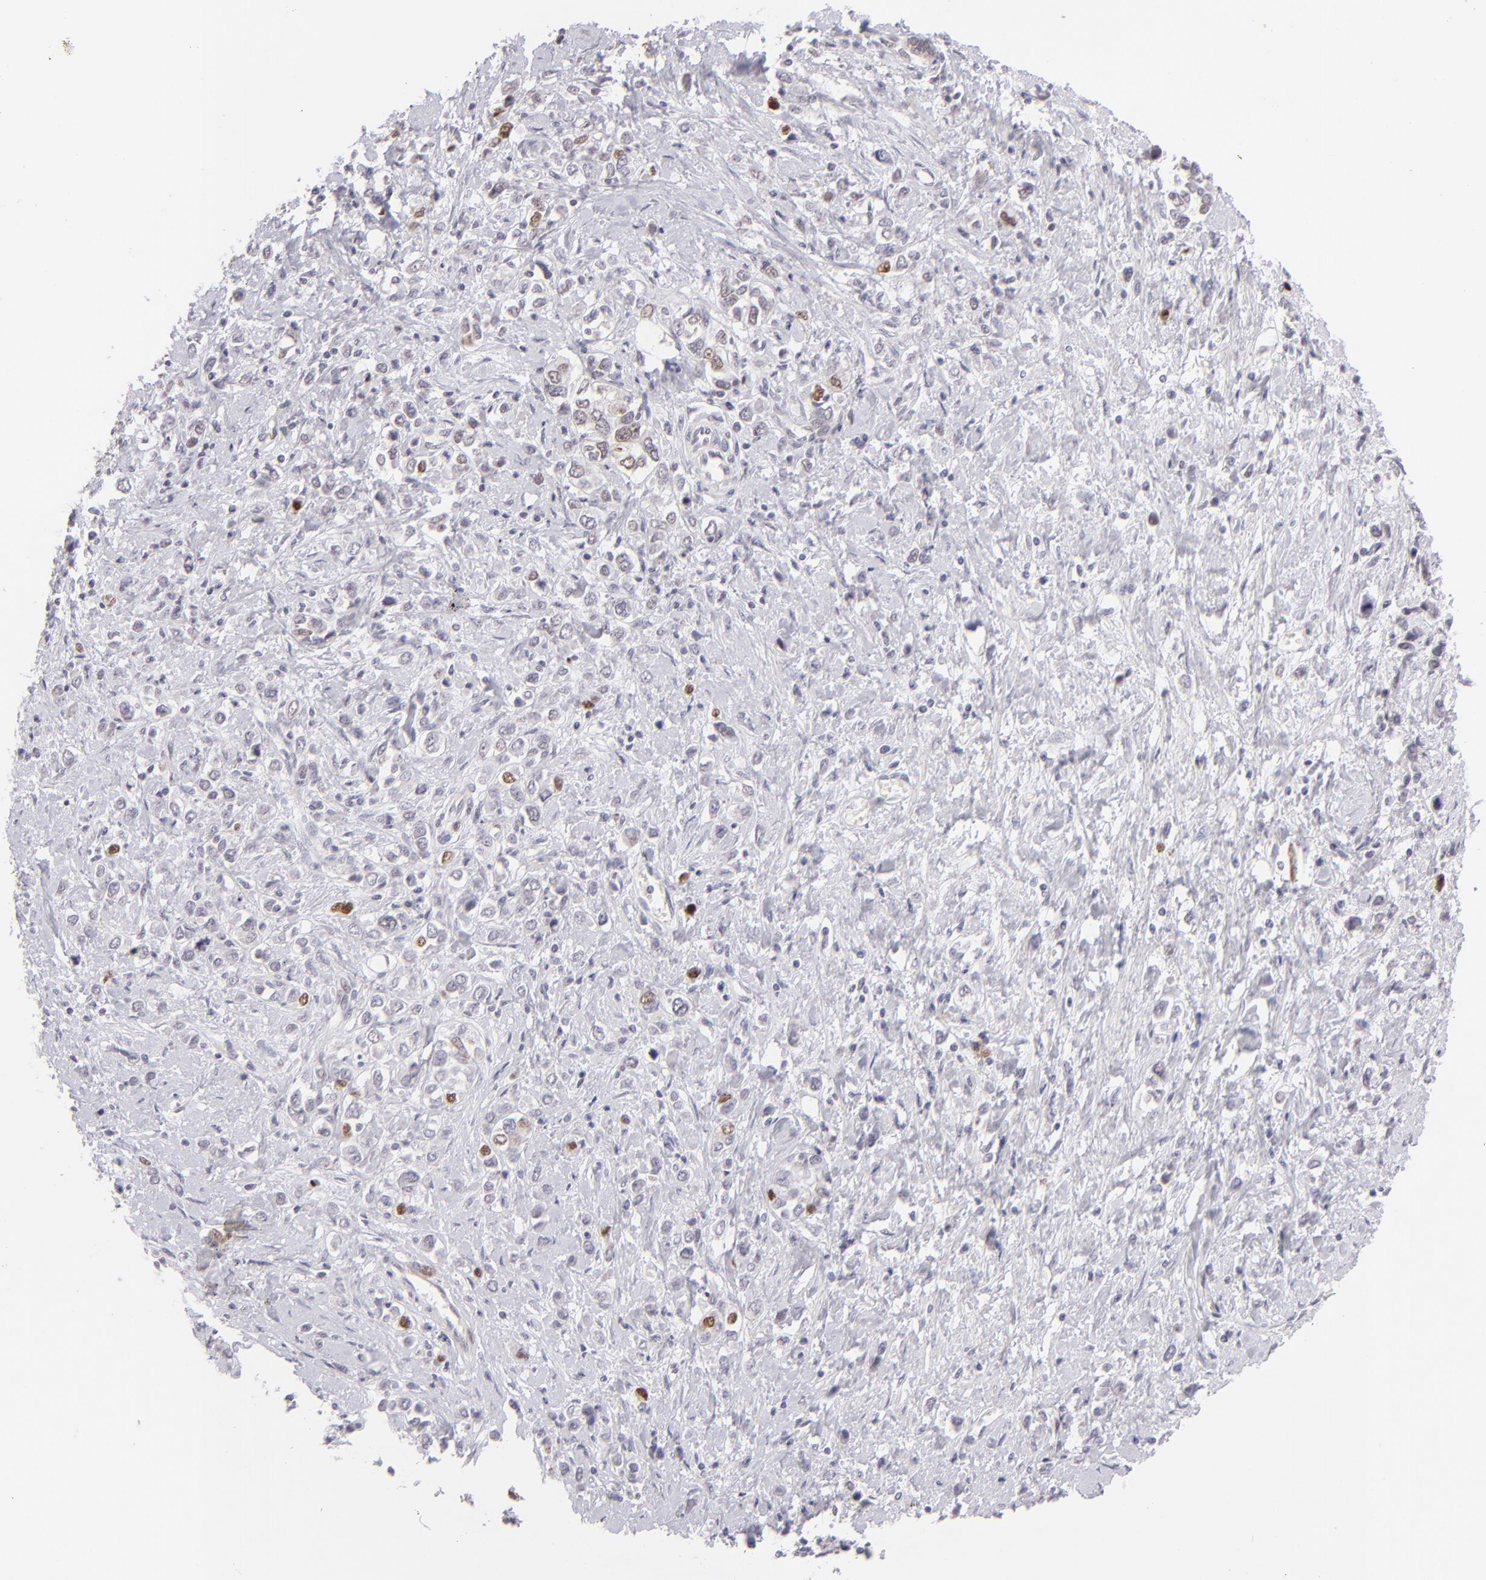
{"staining": {"intensity": "moderate", "quantity": "<25%", "location": "nuclear"}, "tissue": "stomach cancer", "cell_type": "Tumor cells", "image_type": "cancer", "snomed": [{"axis": "morphology", "description": "Adenocarcinoma, NOS"}, {"axis": "topography", "description": "Stomach, upper"}], "caption": "A histopathology image showing moderate nuclear expression in about <25% of tumor cells in stomach cancer, as visualized by brown immunohistochemical staining.", "gene": "POU2F1", "patient": {"sex": "male", "age": 76}}